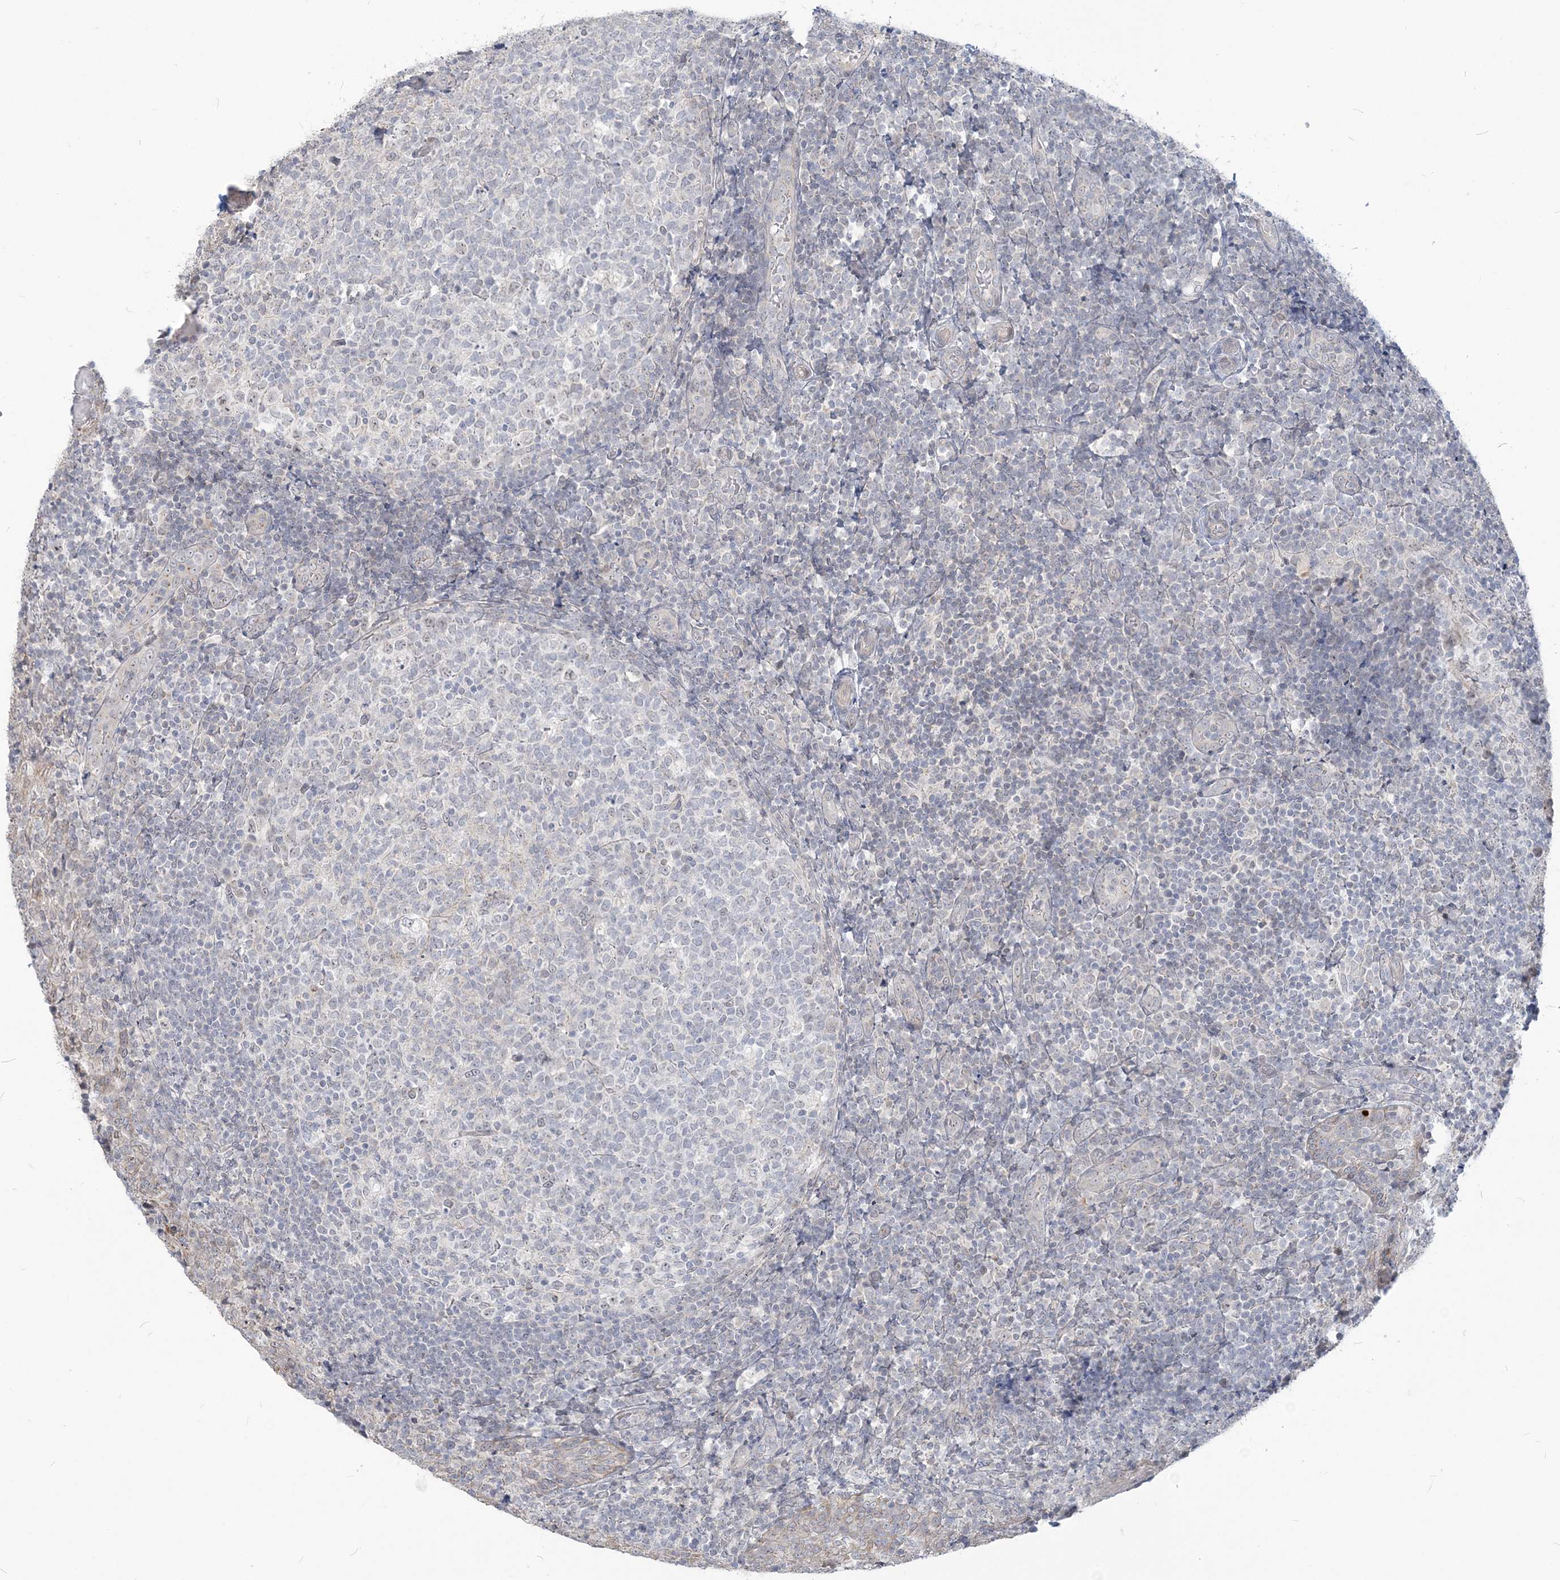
{"staining": {"intensity": "negative", "quantity": "none", "location": "none"}, "tissue": "tonsil", "cell_type": "Germinal center cells", "image_type": "normal", "snomed": [{"axis": "morphology", "description": "Normal tissue, NOS"}, {"axis": "topography", "description": "Tonsil"}], "caption": "A photomicrograph of tonsil stained for a protein demonstrates no brown staining in germinal center cells. Nuclei are stained in blue.", "gene": "SDAD1", "patient": {"sex": "female", "age": 19}}